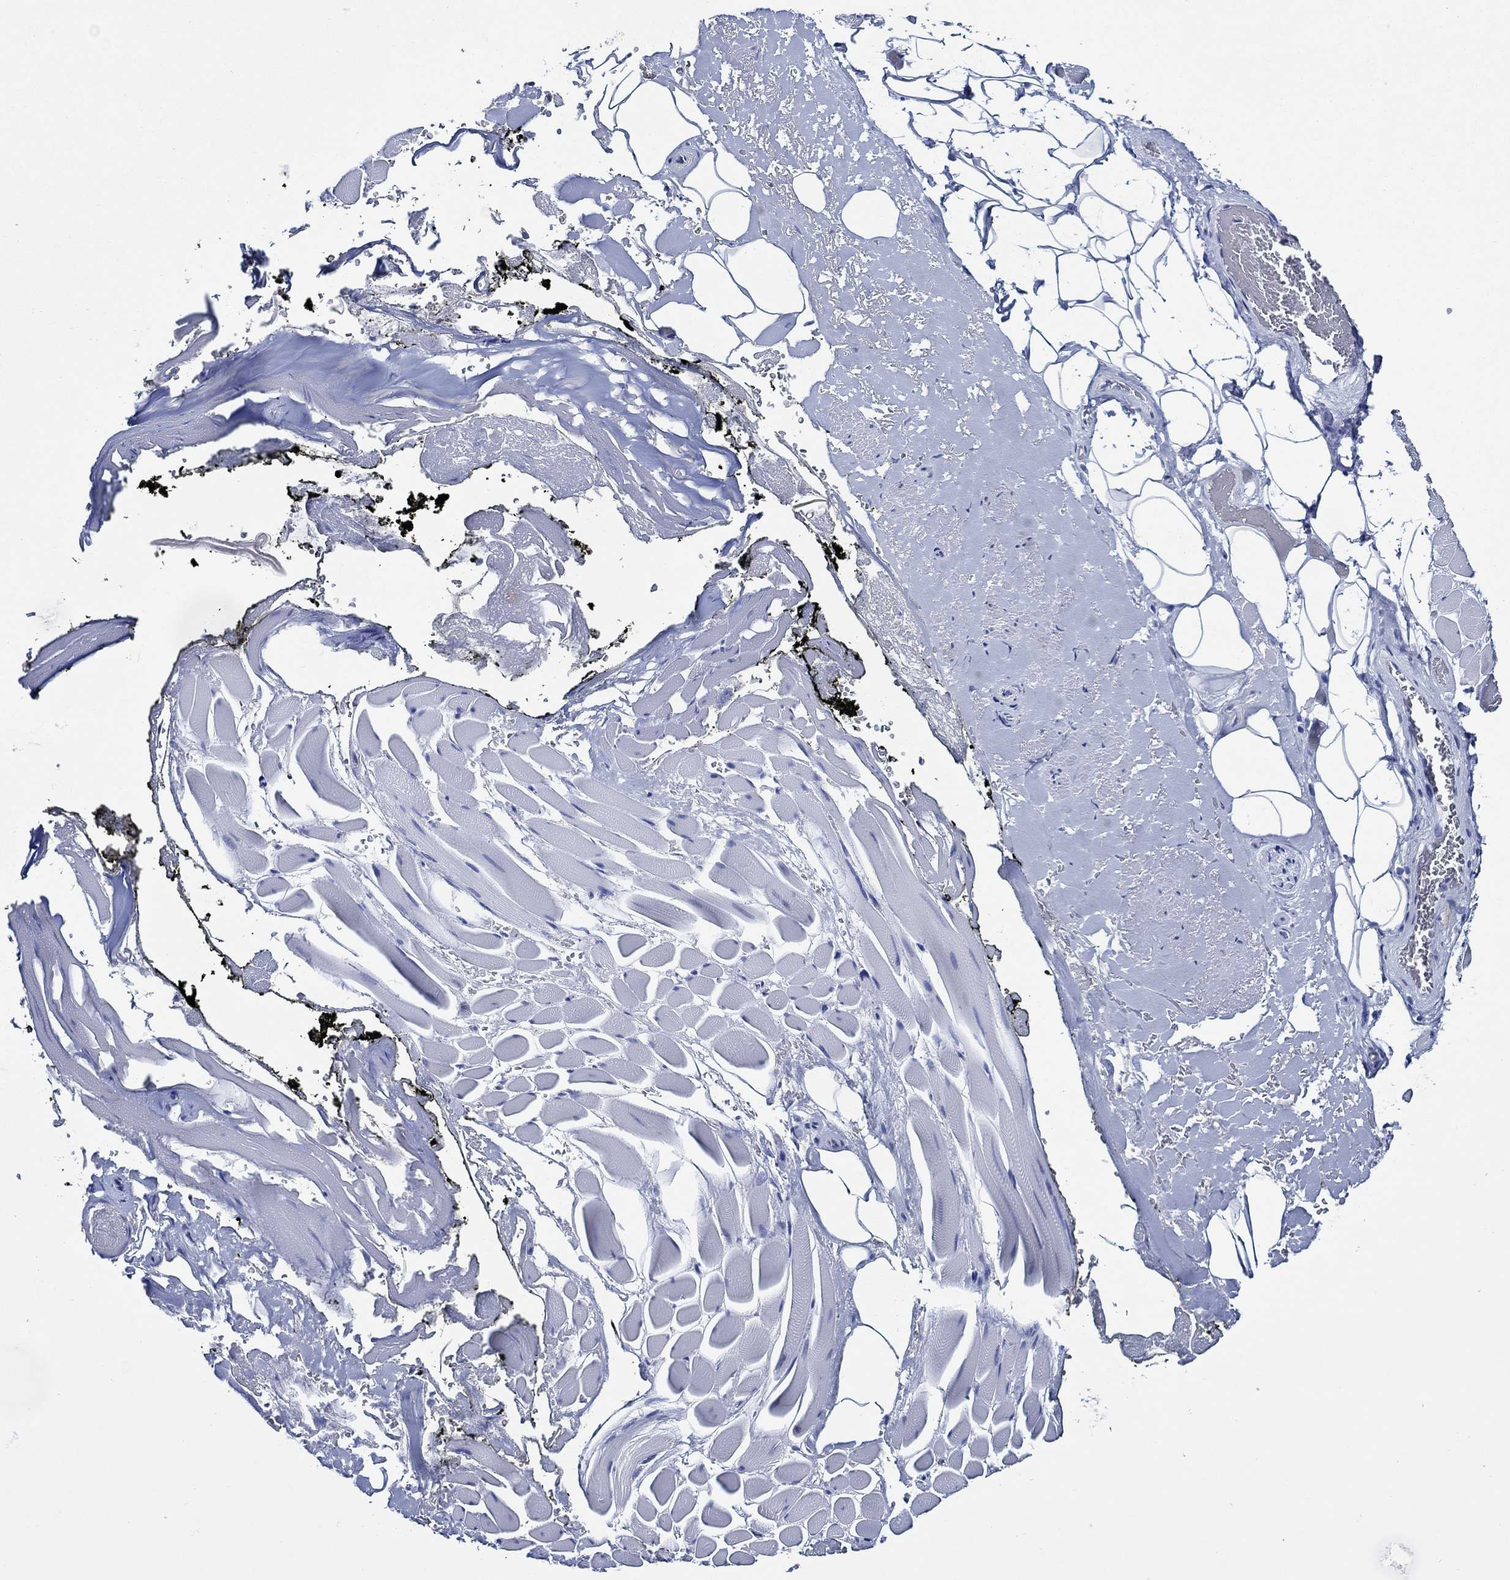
{"staining": {"intensity": "negative", "quantity": "none", "location": "none"}, "tissue": "adipose tissue", "cell_type": "Adipocytes", "image_type": "normal", "snomed": [{"axis": "morphology", "description": "Normal tissue, NOS"}, {"axis": "topography", "description": "Anal"}, {"axis": "topography", "description": "Peripheral nerve tissue"}], "caption": "This is a histopathology image of immunohistochemistry staining of normal adipose tissue, which shows no expression in adipocytes.", "gene": "SKOR1", "patient": {"sex": "male", "age": 53}}